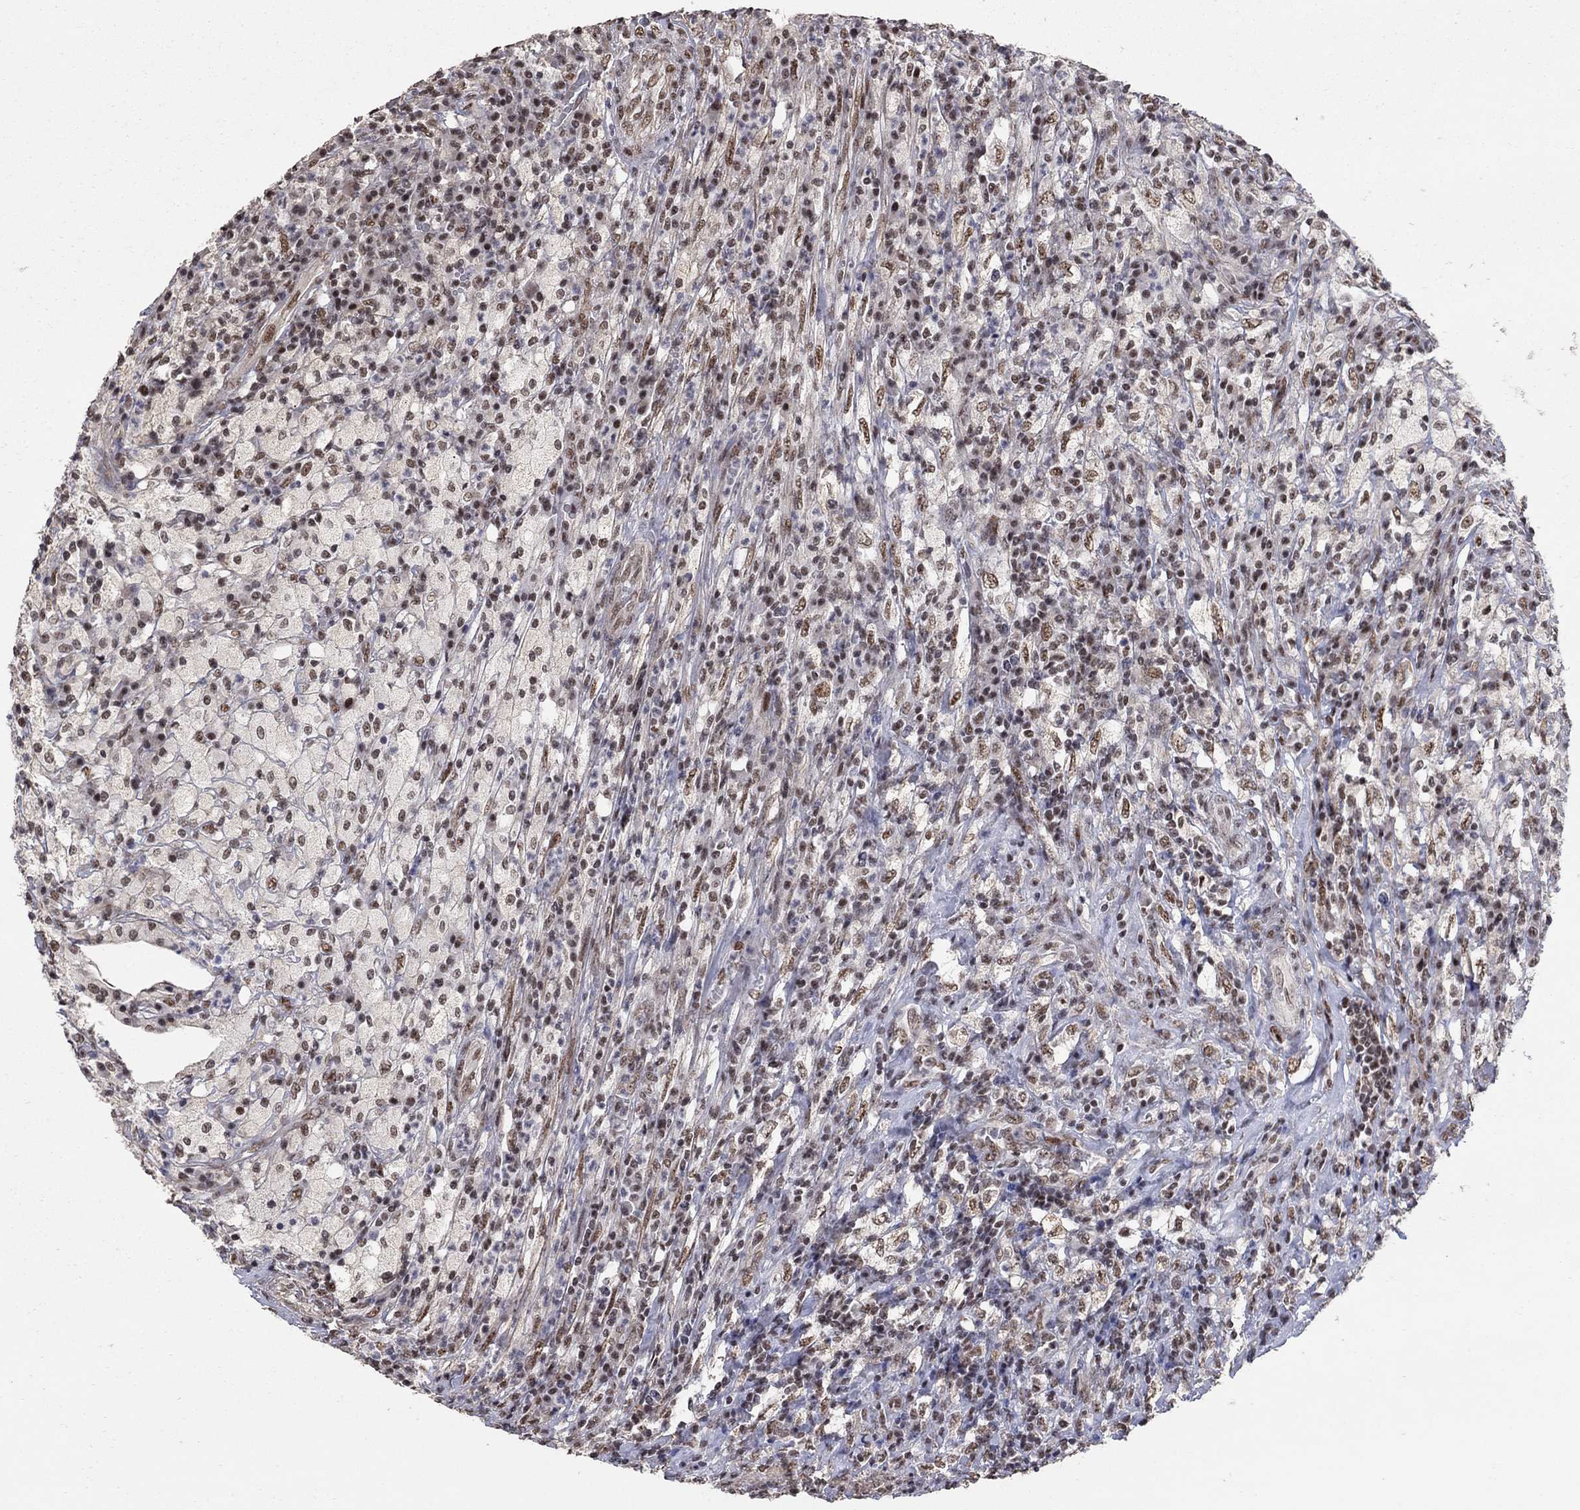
{"staining": {"intensity": "moderate", "quantity": "25%-75%", "location": "nuclear"}, "tissue": "testis cancer", "cell_type": "Tumor cells", "image_type": "cancer", "snomed": [{"axis": "morphology", "description": "Necrosis, NOS"}, {"axis": "morphology", "description": "Carcinoma, Embryonal, NOS"}, {"axis": "topography", "description": "Testis"}], "caption": "Human embryonal carcinoma (testis) stained for a protein (brown) shows moderate nuclear positive positivity in about 25%-75% of tumor cells.", "gene": "PNISR", "patient": {"sex": "male", "age": 19}}